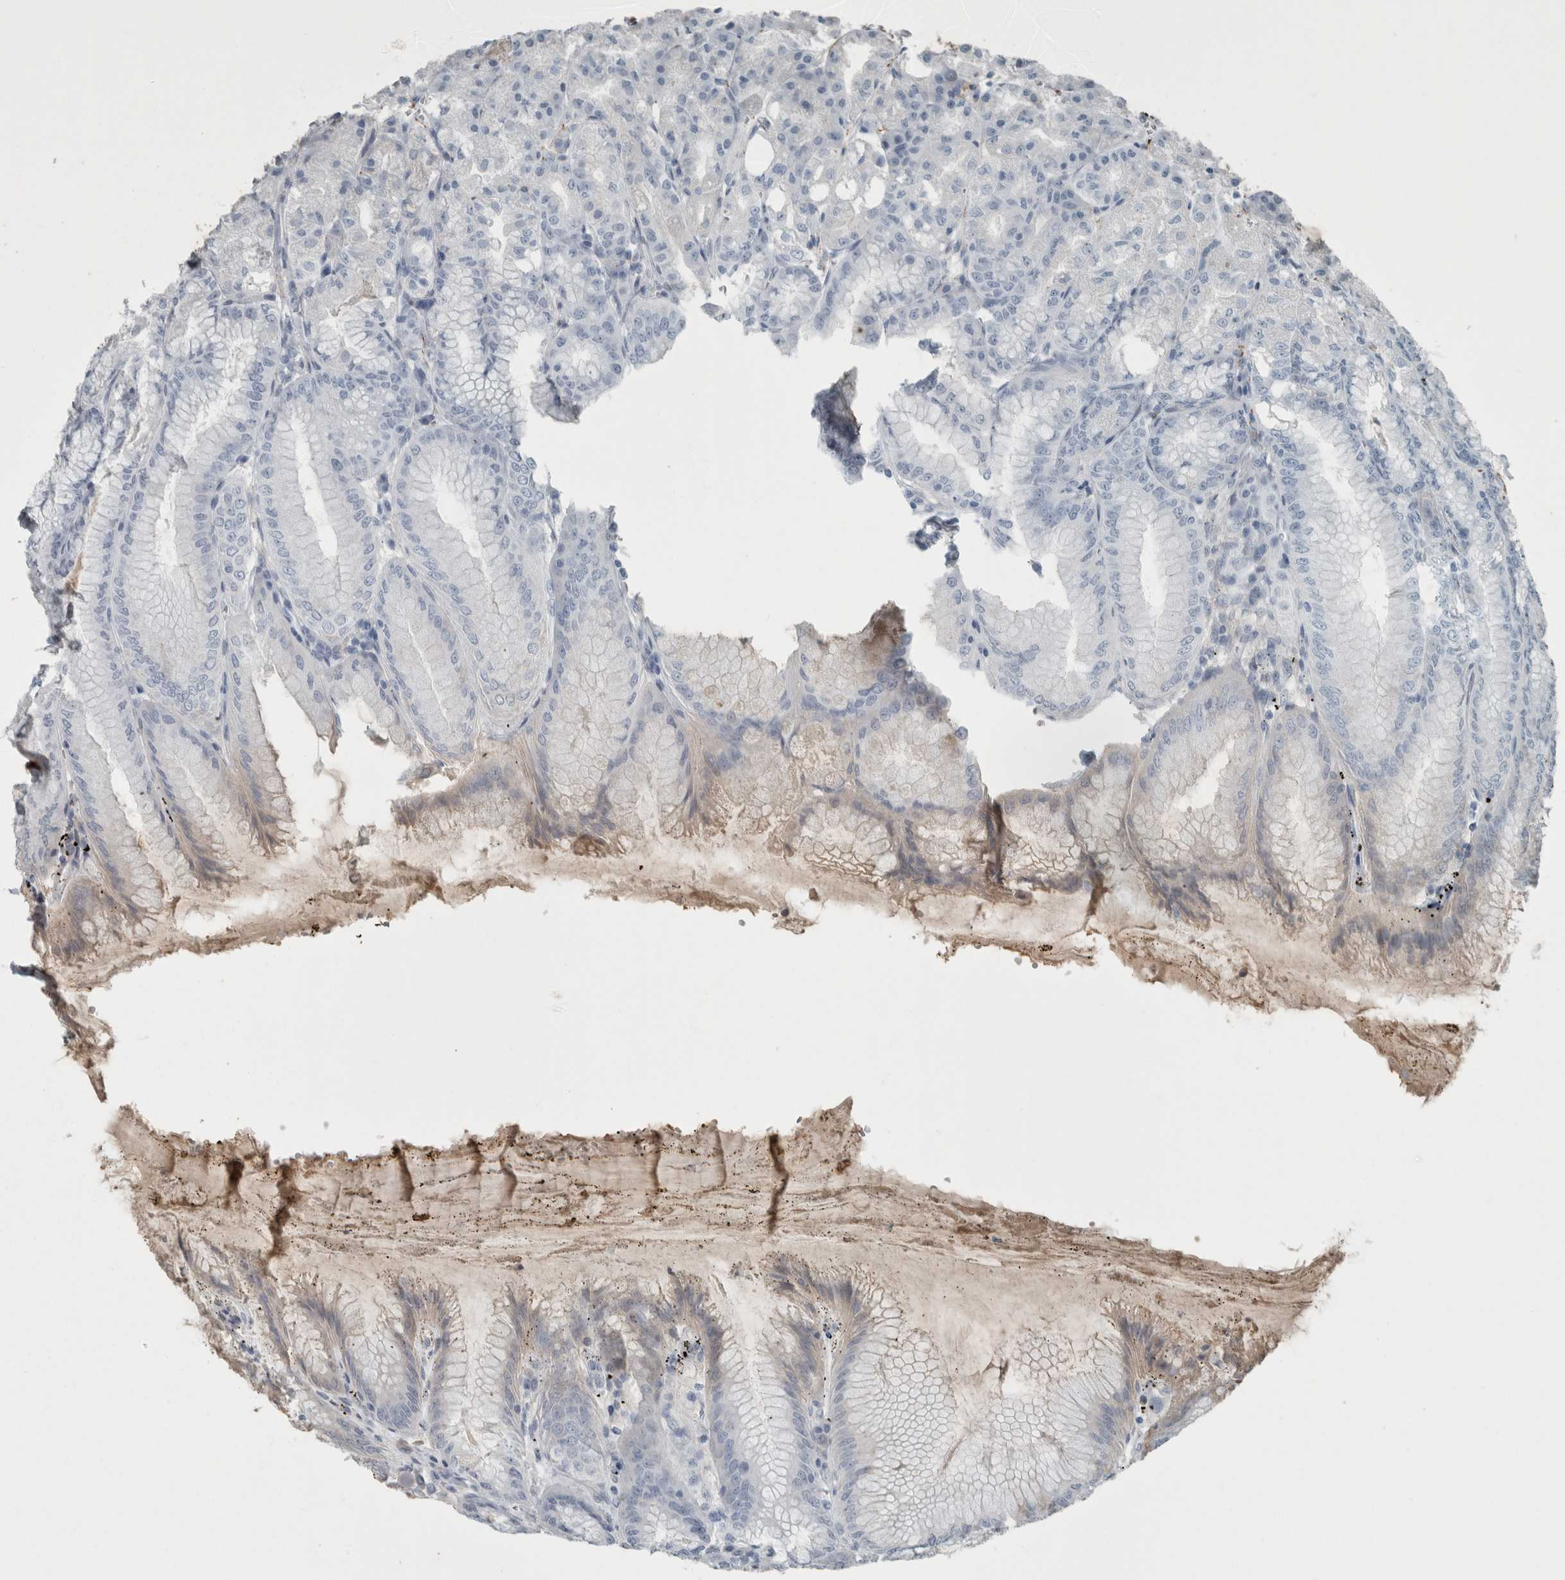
{"staining": {"intensity": "negative", "quantity": "none", "location": "none"}, "tissue": "stomach", "cell_type": "Glandular cells", "image_type": "normal", "snomed": [{"axis": "morphology", "description": "Normal tissue, NOS"}, {"axis": "topography", "description": "Stomach, lower"}], "caption": "Immunohistochemistry (IHC) image of benign human stomach stained for a protein (brown), which shows no positivity in glandular cells.", "gene": "CHL1", "patient": {"sex": "male", "age": 71}}